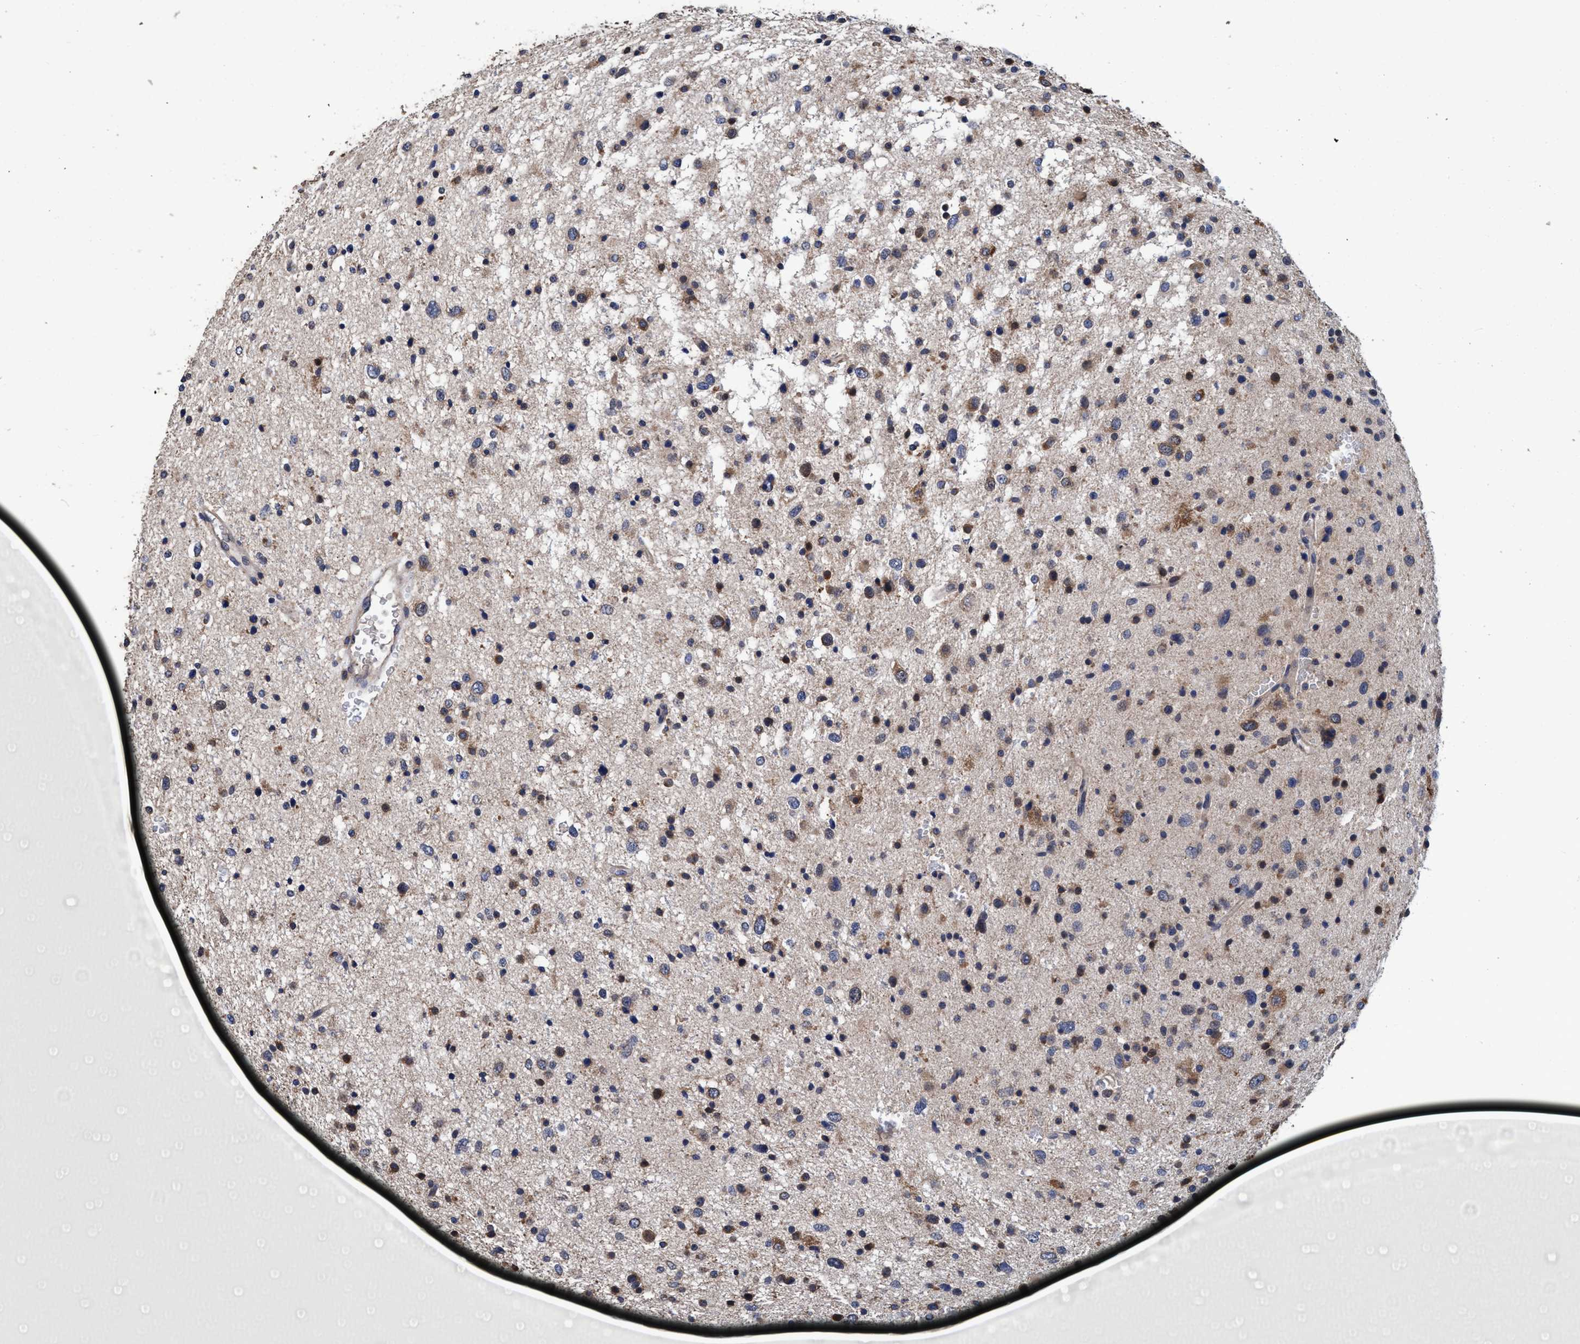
{"staining": {"intensity": "weak", "quantity": "25%-75%", "location": "cytoplasmic/membranous"}, "tissue": "glioma", "cell_type": "Tumor cells", "image_type": "cancer", "snomed": [{"axis": "morphology", "description": "Glioma, malignant, Low grade"}, {"axis": "topography", "description": "Brain"}], "caption": "This is an image of immunohistochemistry (IHC) staining of low-grade glioma (malignant), which shows weak staining in the cytoplasmic/membranous of tumor cells.", "gene": "CALCOCO2", "patient": {"sex": "female", "age": 37}}